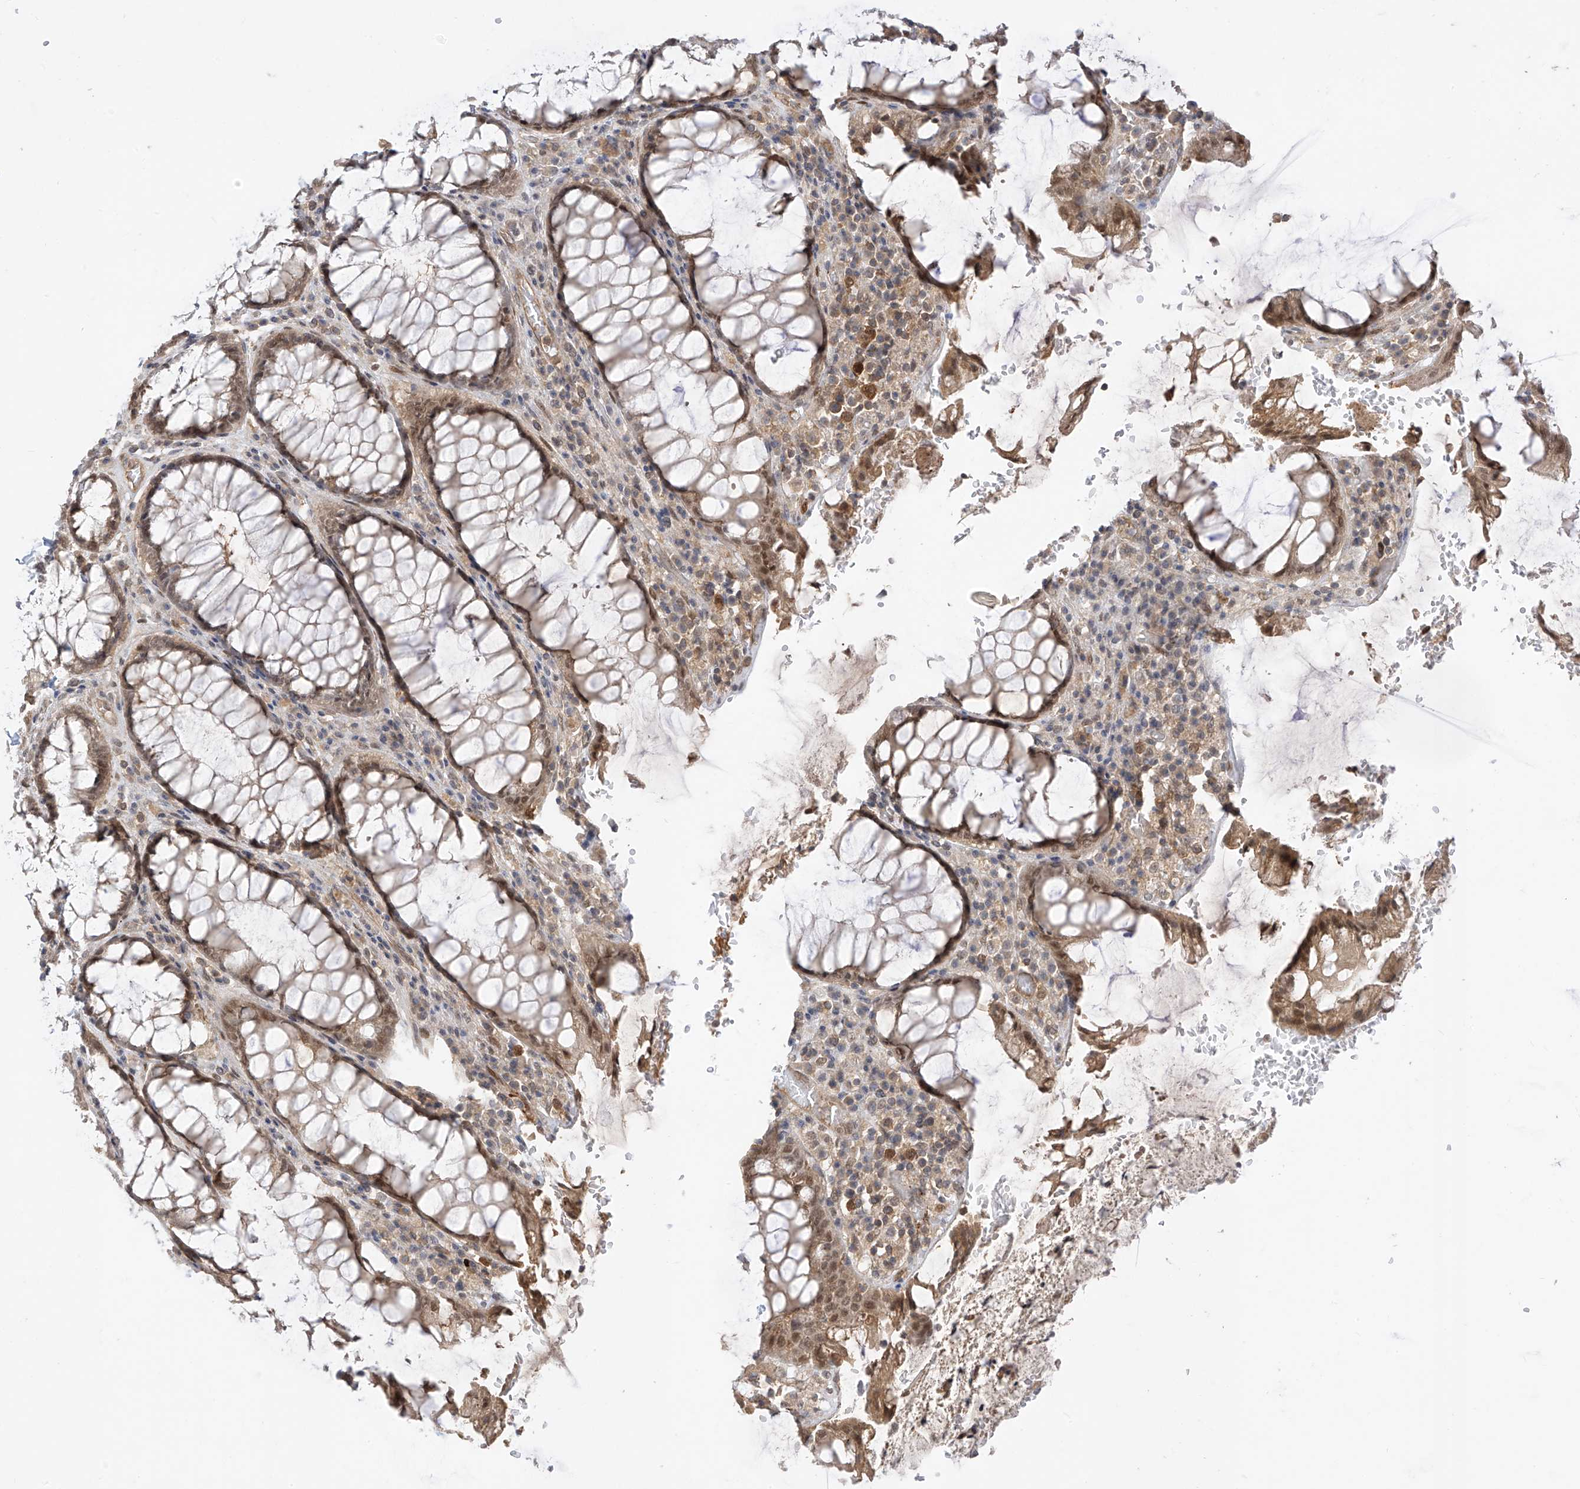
{"staining": {"intensity": "moderate", "quantity": ">75%", "location": "cytoplasmic/membranous,nuclear"}, "tissue": "rectum", "cell_type": "Glandular cells", "image_type": "normal", "snomed": [{"axis": "morphology", "description": "Normal tissue, NOS"}, {"axis": "topography", "description": "Rectum"}], "caption": "IHC staining of benign rectum, which exhibits medium levels of moderate cytoplasmic/membranous,nuclear staining in approximately >75% of glandular cells indicating moderate cytoplasmic/membranous,nuclear protein expression. The staining was performed using DAB (brown) for protein detection and nuclei were counterstained in hematoxylin (blue).", "gene": "MRTFA", "patient": {"sex": "male", "age": 64}}